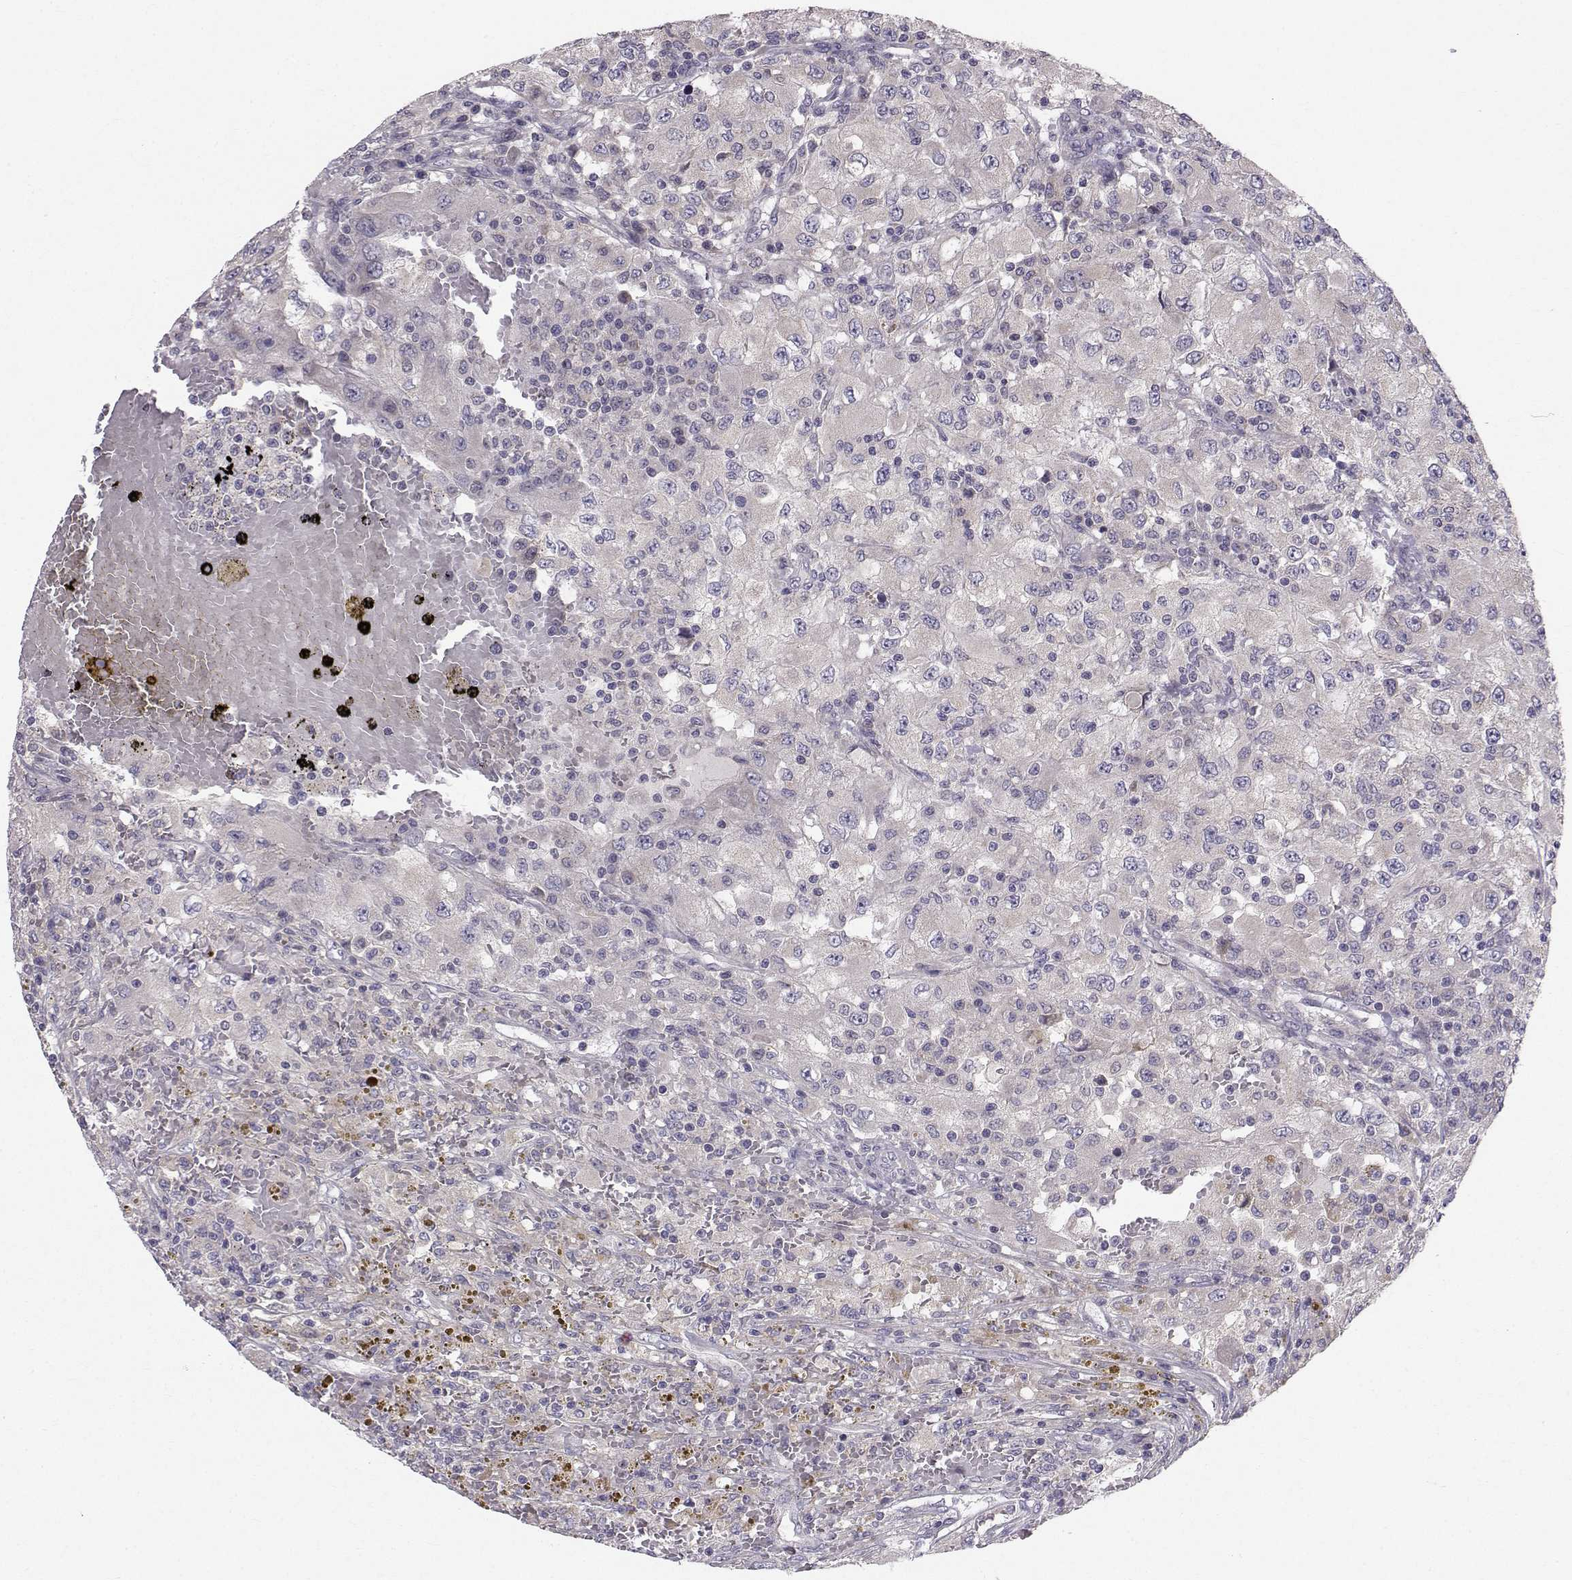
{"staining": {"intensity": "negative", "quantity": "none", "location": "none"}, "tissue": "renal cancer", "cell_type": "Tumor cells", "image_type": "cancer", "snomed": [{"axis": "morphology", "description": "Adenocarcinoma, NOS"}, {"axis": "topography", "description": "Kidney"}], "caption": "Protein analysis of renal adenocarcinoma demonstrates no significant positivity in tumor cells.", "gene": "PEX5L", "patient": {"sex": "female", "age": 67}}